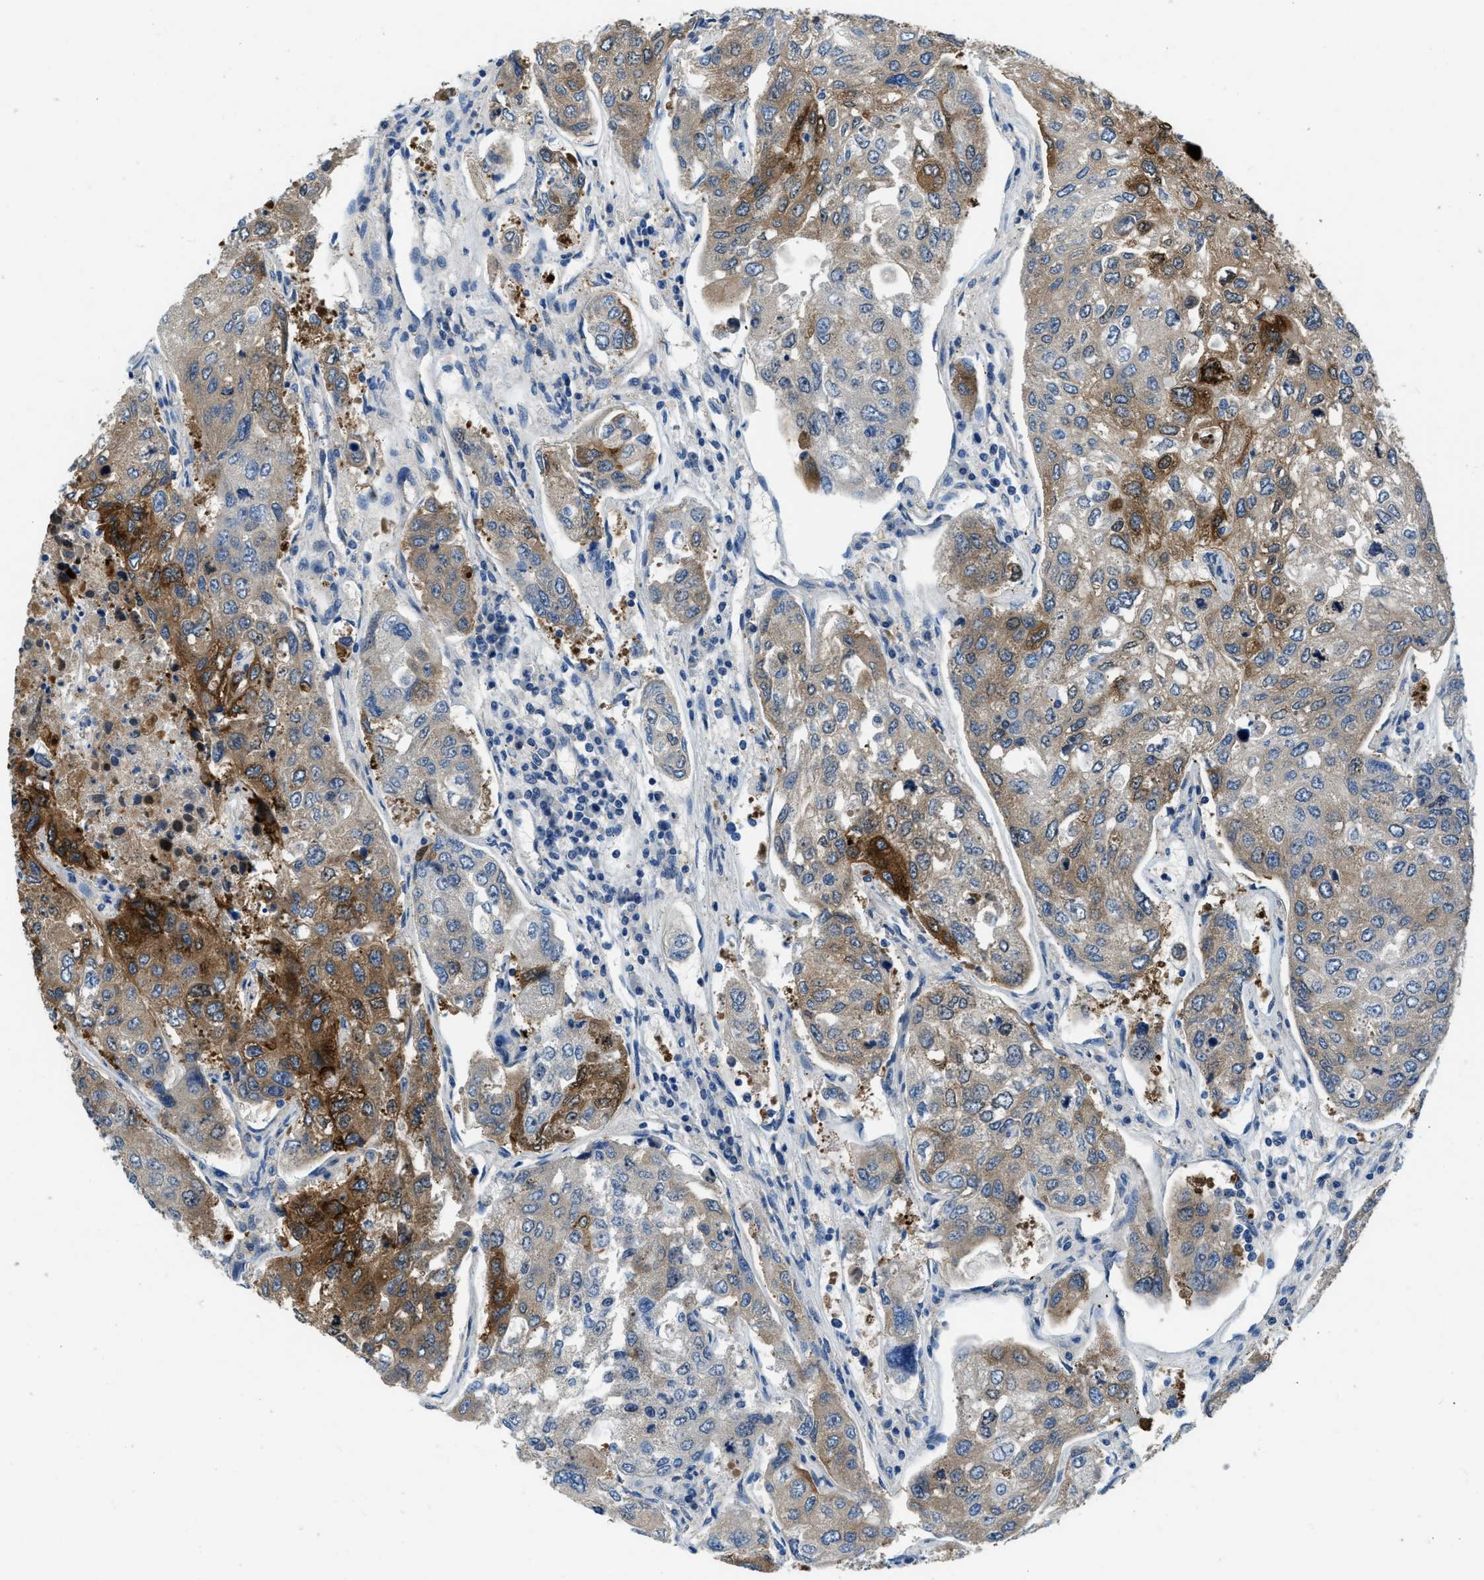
{"staining": {"intensity": "moderate", "quantity": "25%-75%", "location": "cytoplasmic/membranous"}, "tissue": "urothelial cancer", "cell_type": "Tumor cells", "image_type": "cancer", "snomed": [{"axis": "morphology", "description": "Urothelial carcinoma, High grade"}, {"axis": "topography", "description": "Lymph node"}, {"axis": "topography", "description": "Urinary bladder"}], "caption": "Protein expression analysis of human urothelial carcinoma (high-grade) reveals moderate cytoplasmic/membranous positivity in approximately 25%-75% of tumor cells.", "gene": "PFKP", "patient": {"sex": "male", "age": 51}}